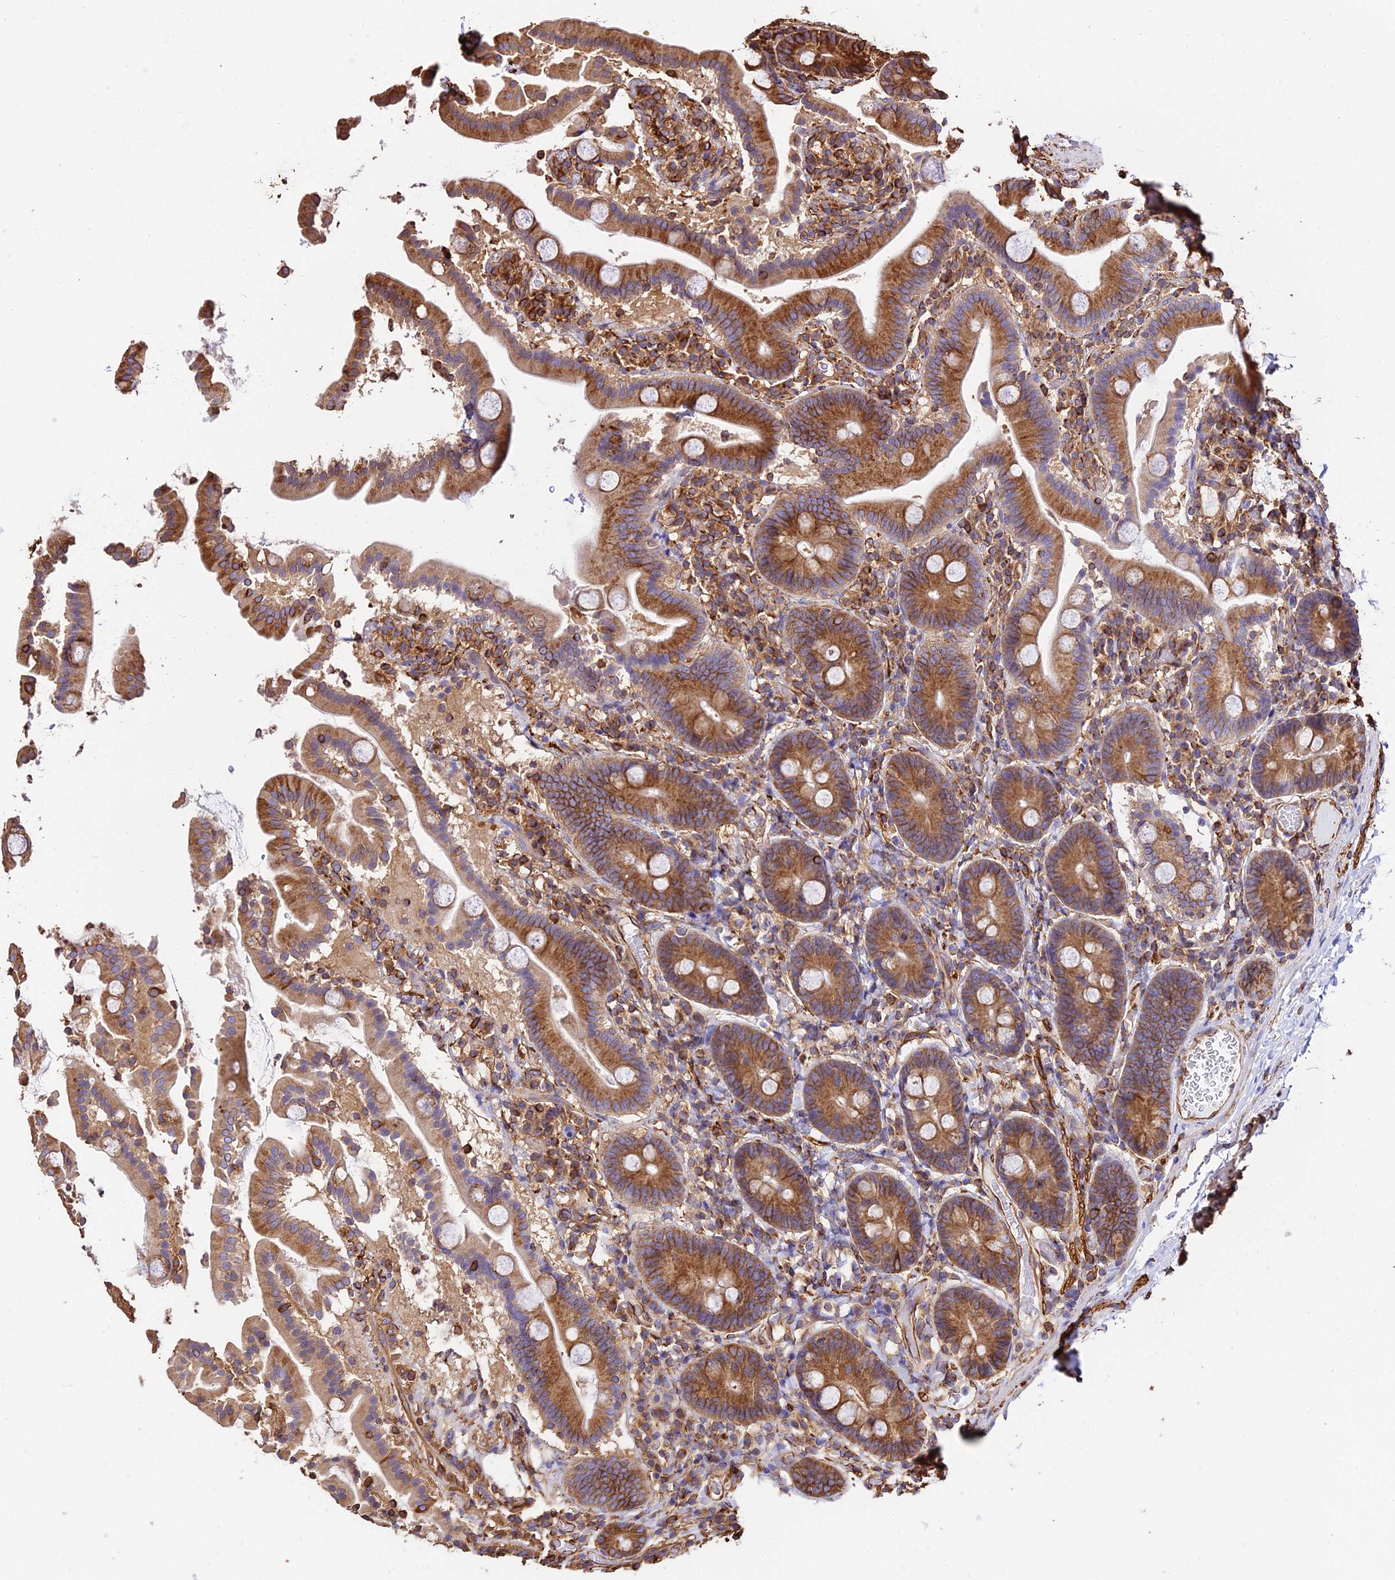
{"staining": {"intensity": "strong", "quantity": ">75%", "location": "cytoplasmic/membranous"}, "tissue": "duodenum", "cell_type": "Glandular cells", "image_type": "normal", "snomed": [{"axis": "morphology", "description": "Normal tissue, NOS"}, {"axis": "topography", "description": "Duodenum"}], "caption": "This micrograph displays benign duodenum stained with immunohistochemistry to label a protein in brown. The cytoplasmic/membranous of glandular cells show strong positivity for the protein. Nuclei are counter-stained blue.", "gene": "TUBA1A", "patient": {"sex": "male", "age": 55}}